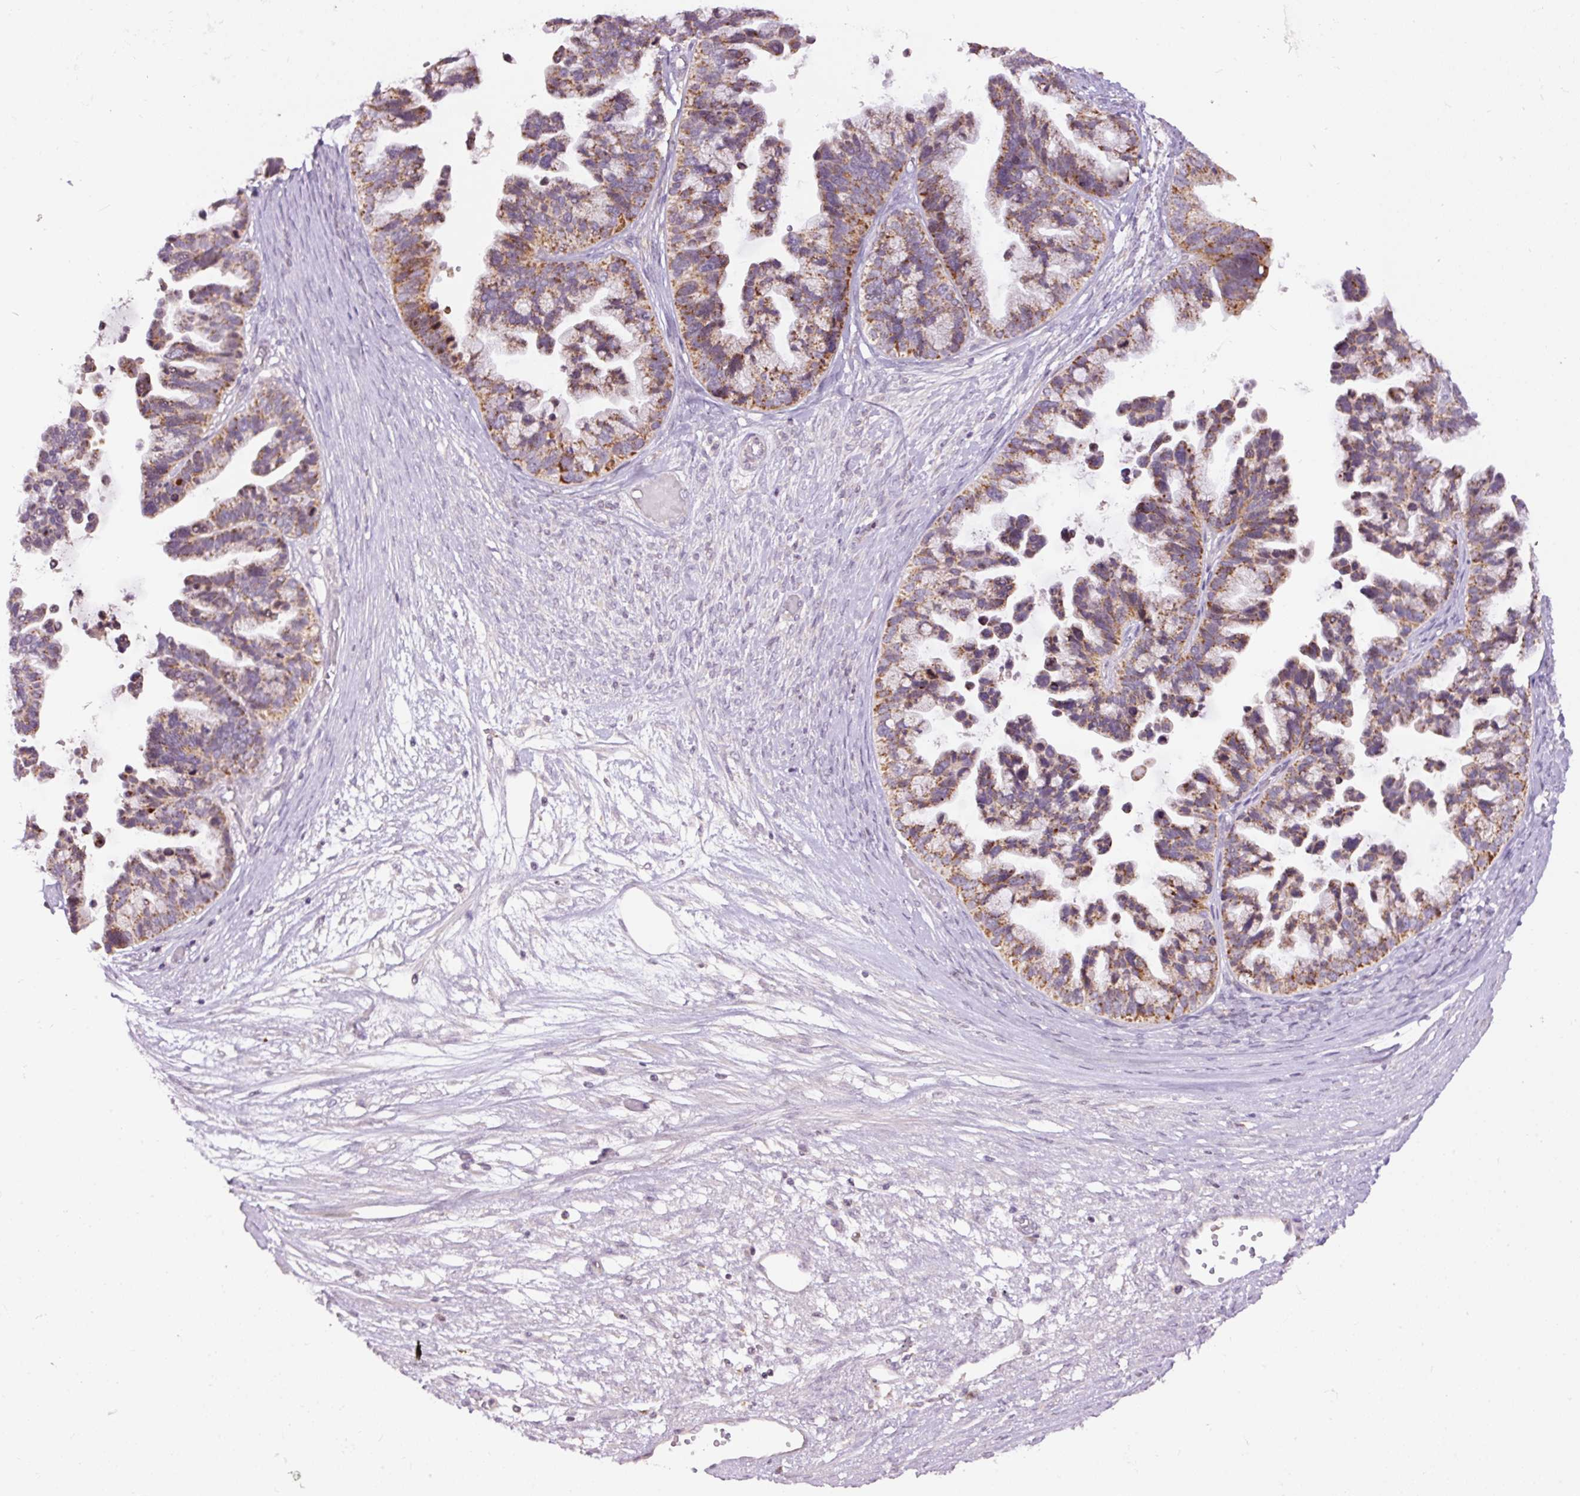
{"staining": {"intensity": "moderate", "quantity": ">75%", "location": "cytoplasmic/membranous"}, "tissue": "ovarian cancer", "cell_type": "Tumor cells", "image_type": "cancer", "snomed": [{"axis": "morphology", "description": "Cystadenocarcinoma, serous, NOS"}, {"axis": "topography", "description": "Ovary"}], "caption": "Protein expression analysis of human ovarian cancer (serous cystadenocarcinoma) reveals moderate cytoplasmic/membranous expression in approximately >75% of tumor cells.", "gene": "ABHD11", "patient": {"sex": "female", "age": 56}}